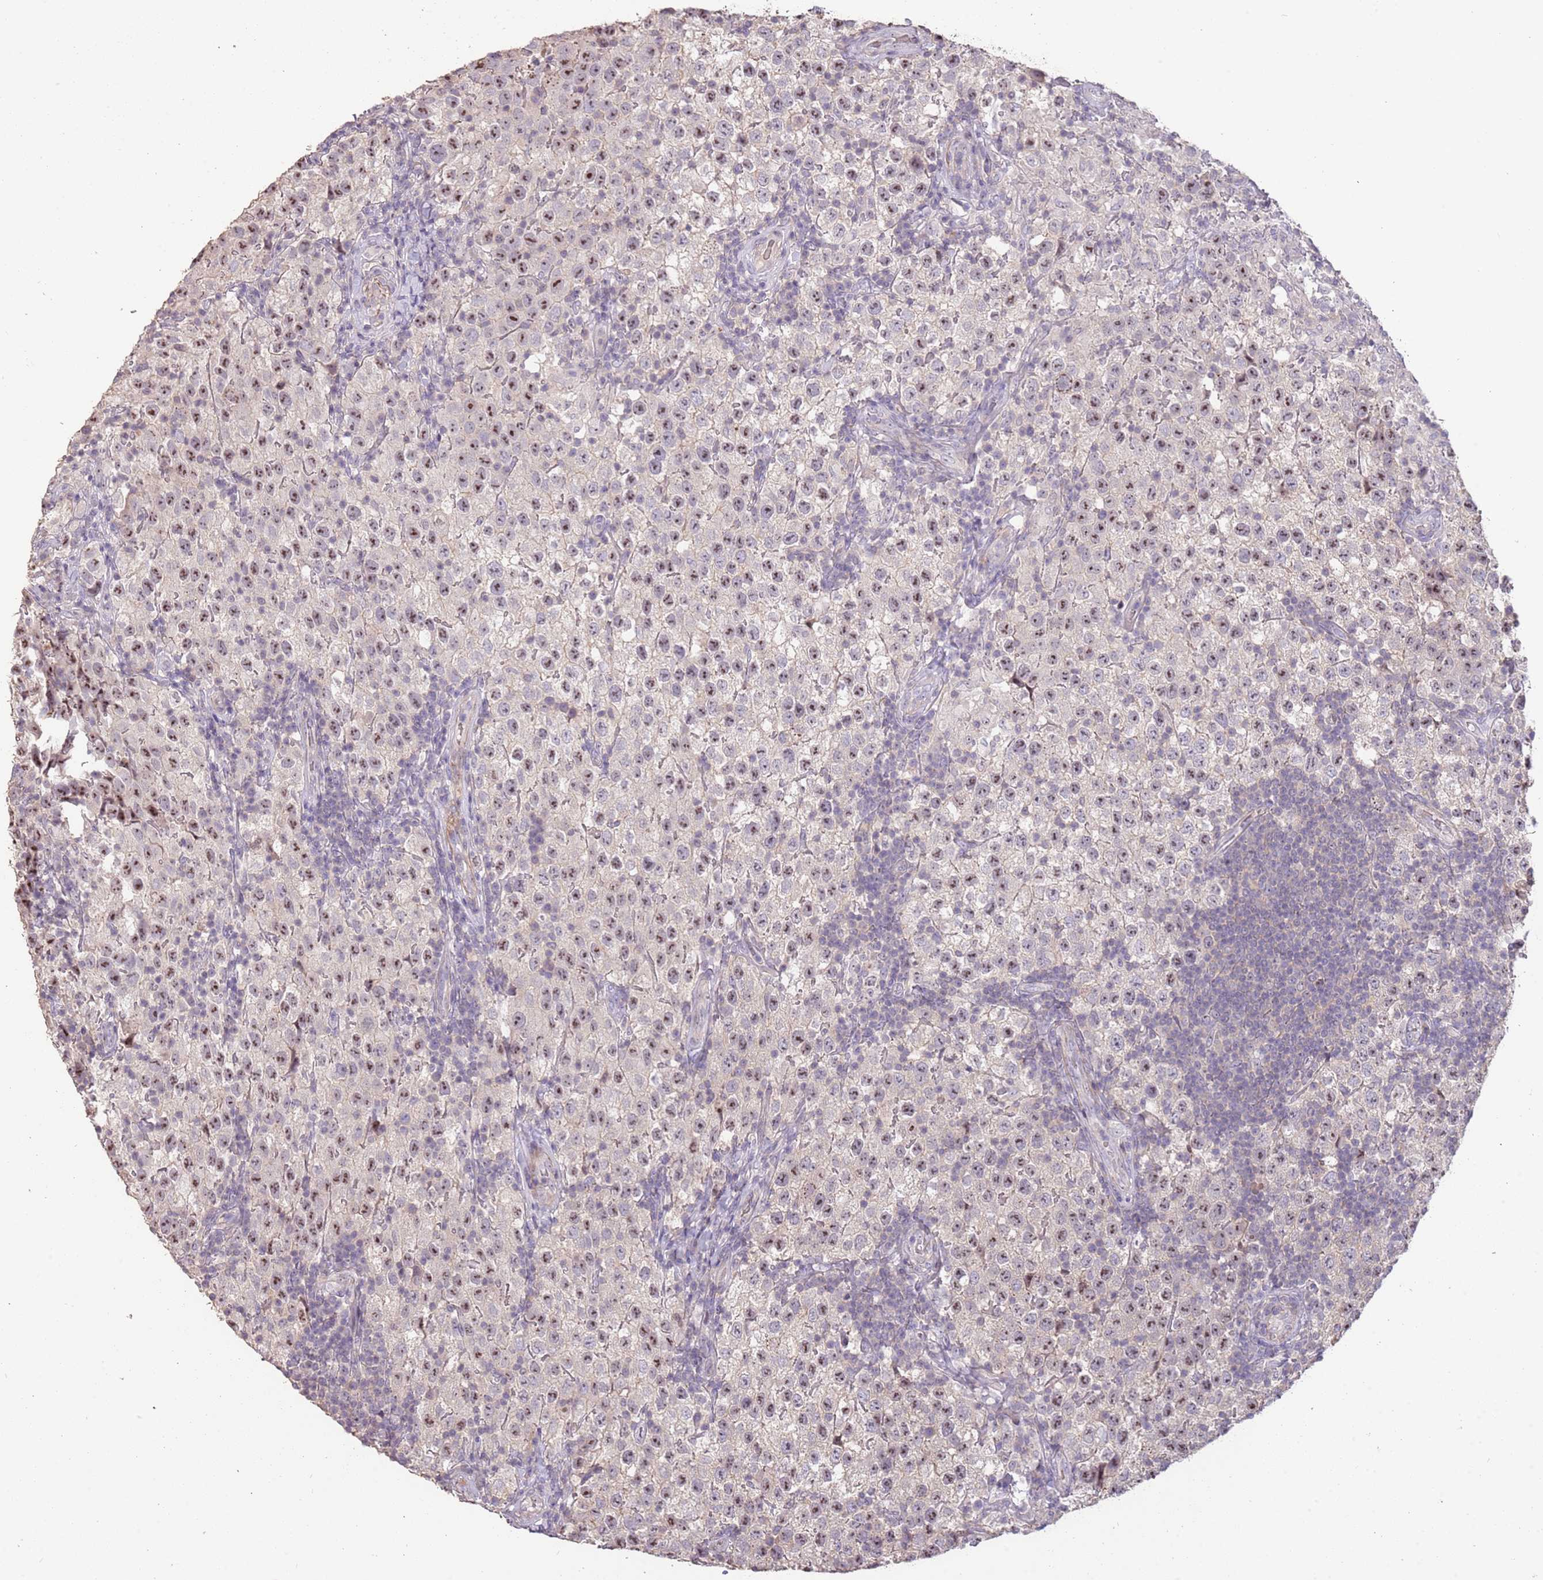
{"staining": {"intensity": "moderate", "quantity": ">75%", "location": "nuclear"}, "tissue": "testis cancer", "cell_type": "Tumor cells", "image_type": "cancer", "snomed": [{"axis": "morphology", "description": "Seminoma, NOS"}, {"axis": "morphology", "description": "Carcinoma, Embryonal, NOS"}, {"axis": "topography", "description": "Testis"}], "caption": "DAB (3,3'-diaminobenzidine) immunohistochemical staining of human testis embryonal carcinoma shows moderate nuclear protein expression in about >75% of tumor cells.", "gene": "ADTRP", "patient": {"sex": "male", "age": 41}}